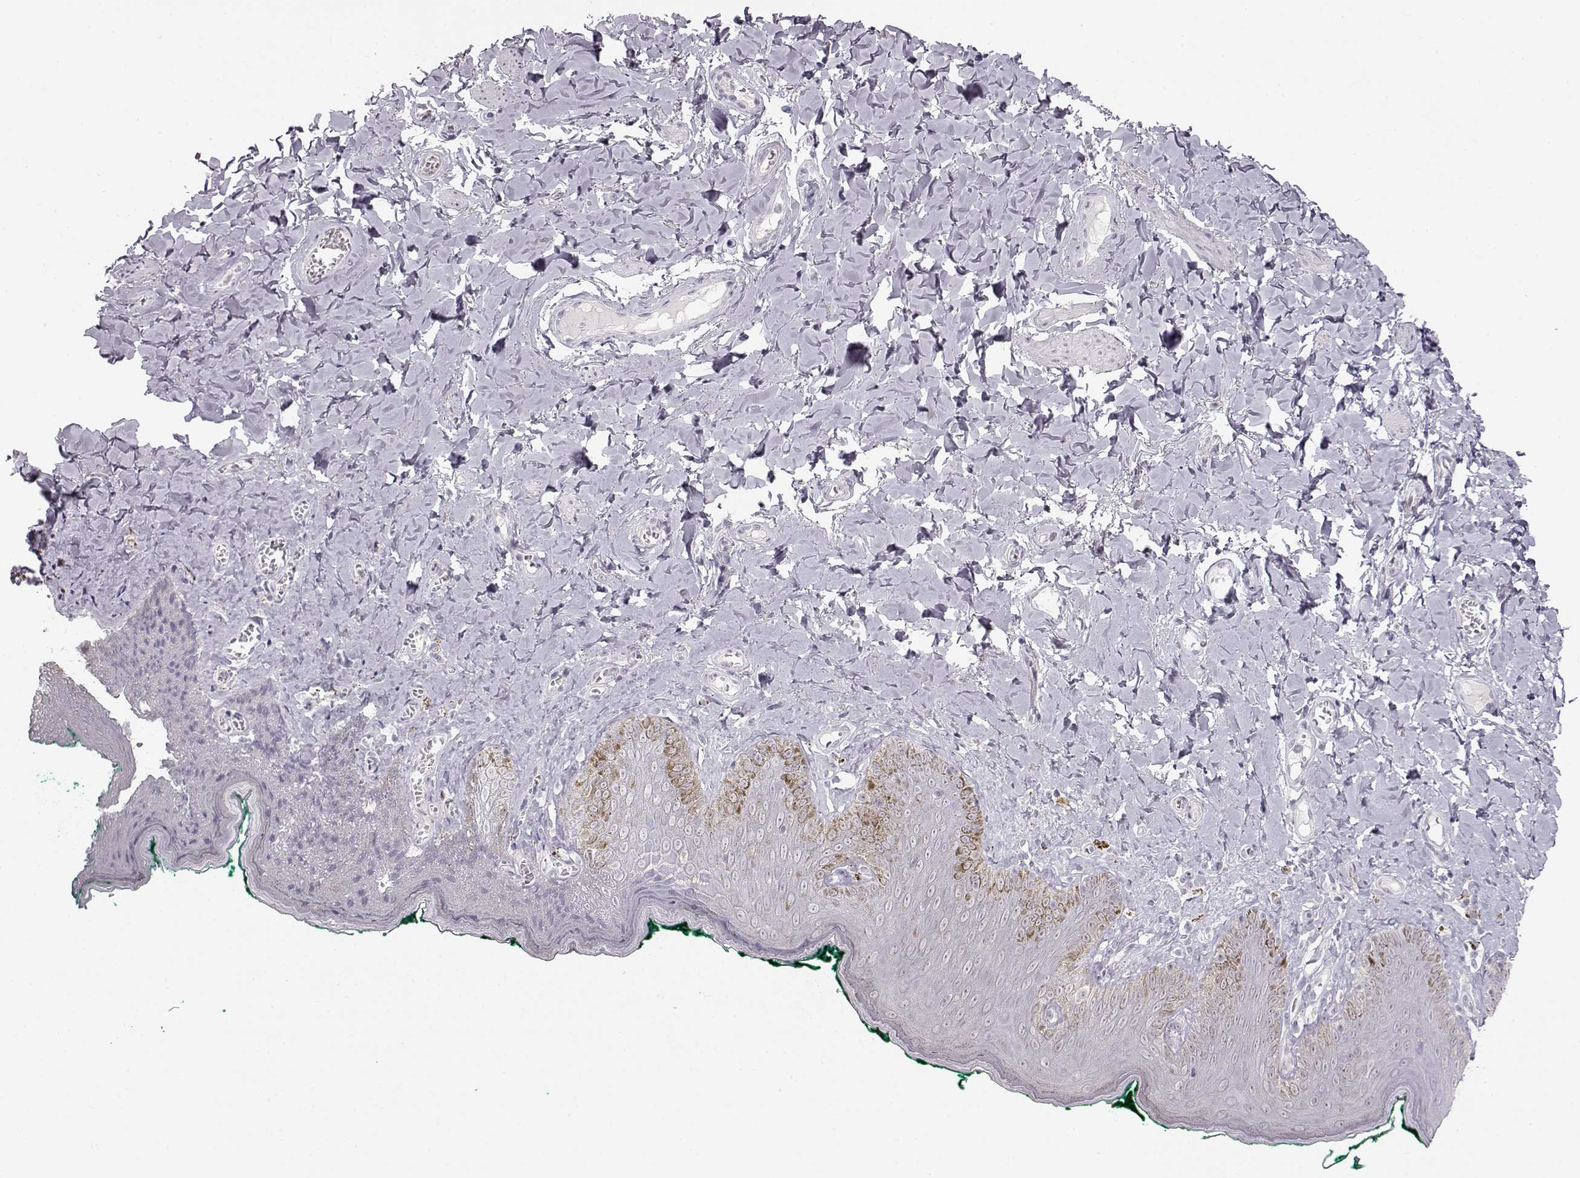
{"staining": {"intensity": "negative", "quantity": "none", "location": "none"}, "tissue": "skin", "cell_type": "Epidermal cells", "image_type": "normal", "snomed": [{"axis": "morphology", "description": "Normal tissue, NOS"}, {"axis": "topography", "description": "Vulva"}], "caption": "Epidermal cells are negative for brown protein staining in normal skin. (DAB (3,3'-diaminobenzidine) immunohistochemistry with hematoxylin counter stain).", "gene": "FAM205A", "patient": {"sex": "female", "age": 66}}